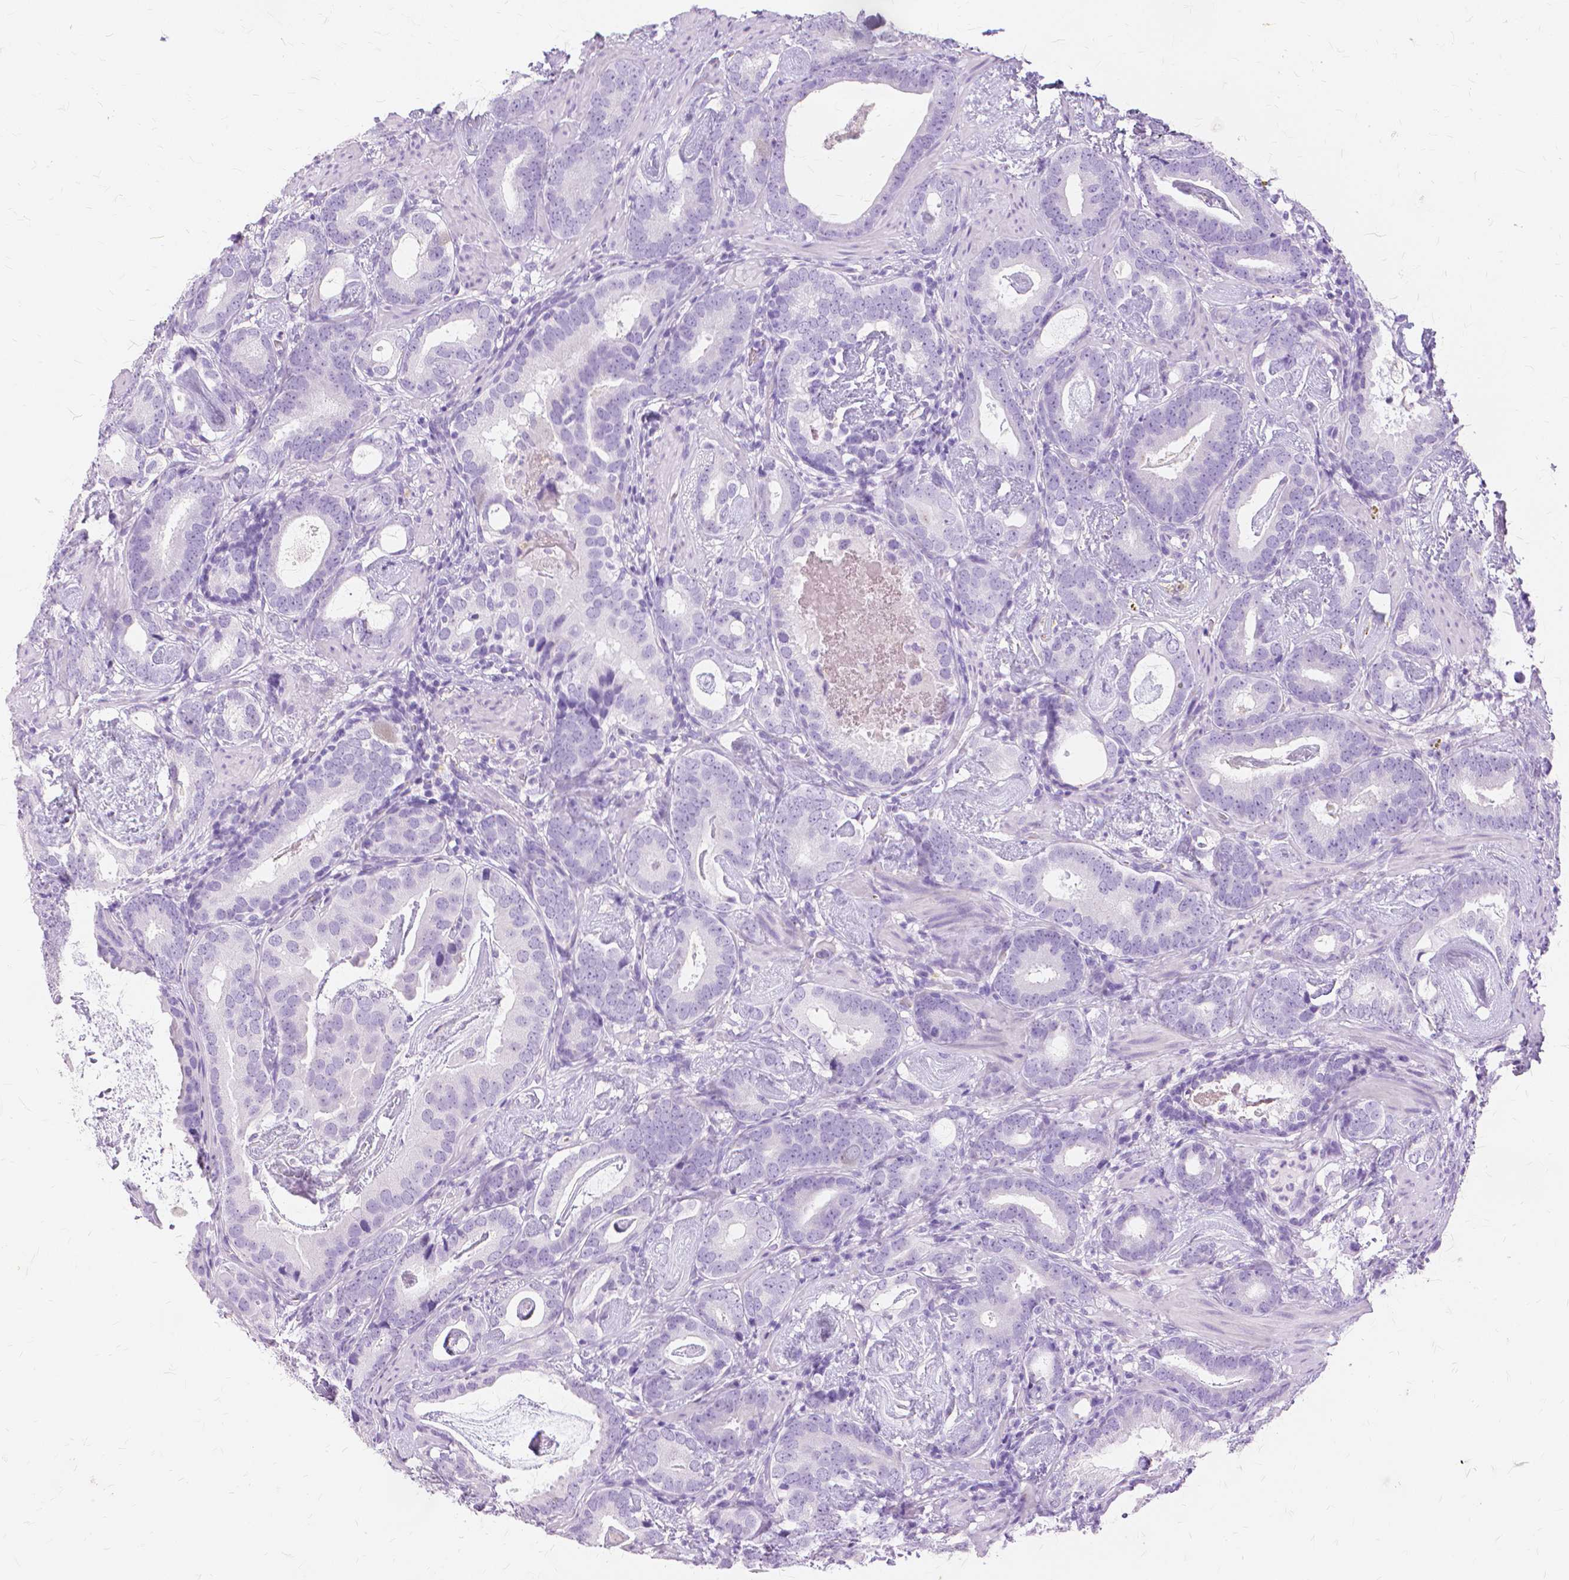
{"staining": {"intensity": "negative", "quantity": "none", "location": "none"}, "tissue": "prostate cancer", "cell_type": "Tumor cells", "image_type": "cancer", "snomed": [{"axis": "morphology", "description": "Adenocarcinoma, Low grade"}, {"axis": "topography", "description": "Prostate and seminal vesicle, NOS"}], "caption": "This is a histopathology image of immunohistochemistry (IHC) staining of low-grade adenocarcinoma (prostate), which shows no positivity in tumor cells. Brightfield microscopy of immunohistochemistry (IHC) stained with DAB (3,3'-diaminobenzidine) (brown) and hematoxylin (blue), captured at high magnification.", "gene": "TGM1", "patient": {"sex": "male", "age": 71}}